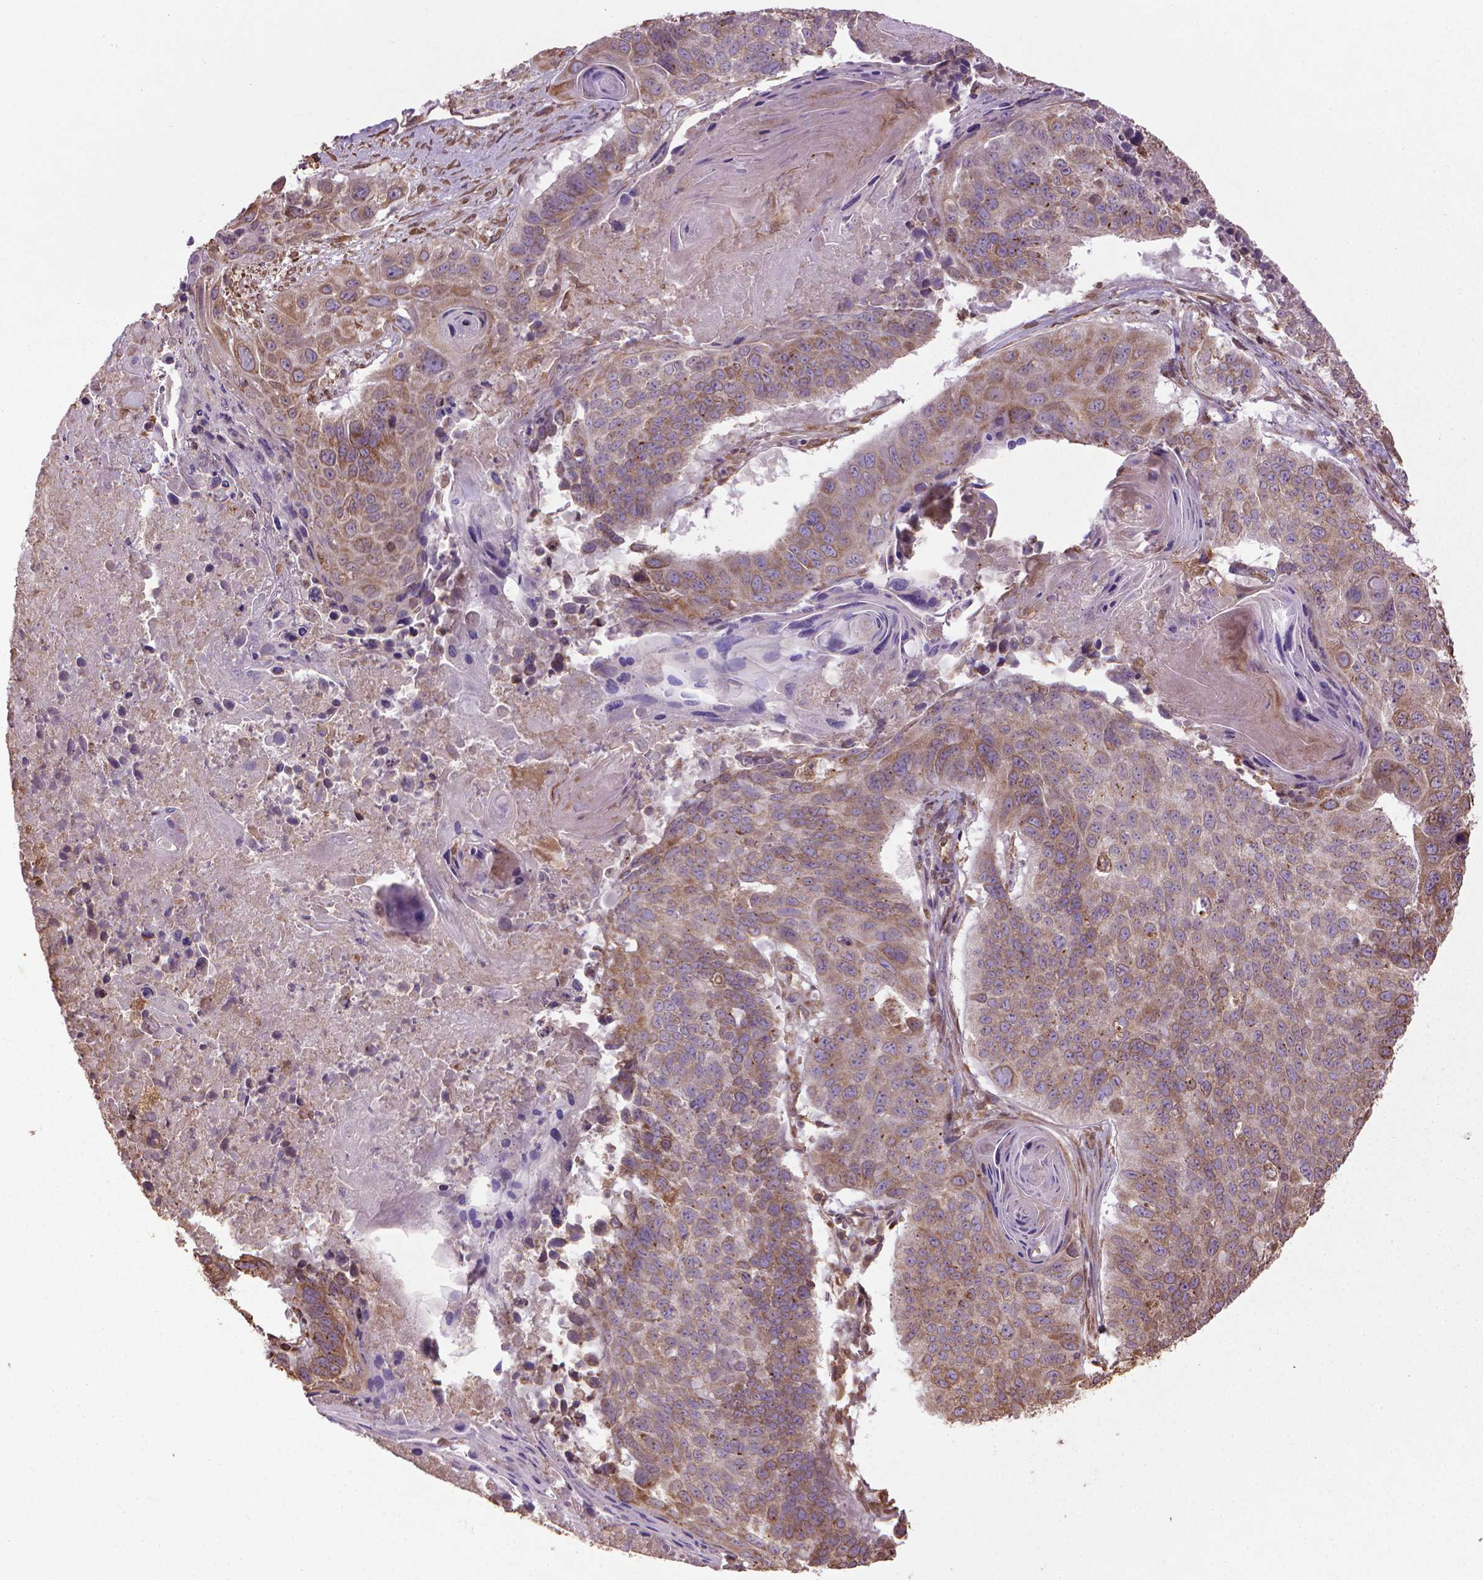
{"staining": {"intensity": "moderate", "quantity": ">75%", "location": "cytoplasmic/membranous"}, "tissue": "lung cancer", "cell_type": "Tumor cells", "image_type": "cancer", "snomed": [{"axis": "morphology", "description": "Squamous cell carcinoma, NOS"}, {"axis": "topography", "description": "Lung"}], "caption": "High-power microscopy captured an IHC micrograph of lung cancer (squamous cell carcinoma), revealing moderate cytoplasmic/membranous positivity in about >75% of tumor cells.", "gene": "GAS1", "patient": {"sex": "male", "age": 73}}